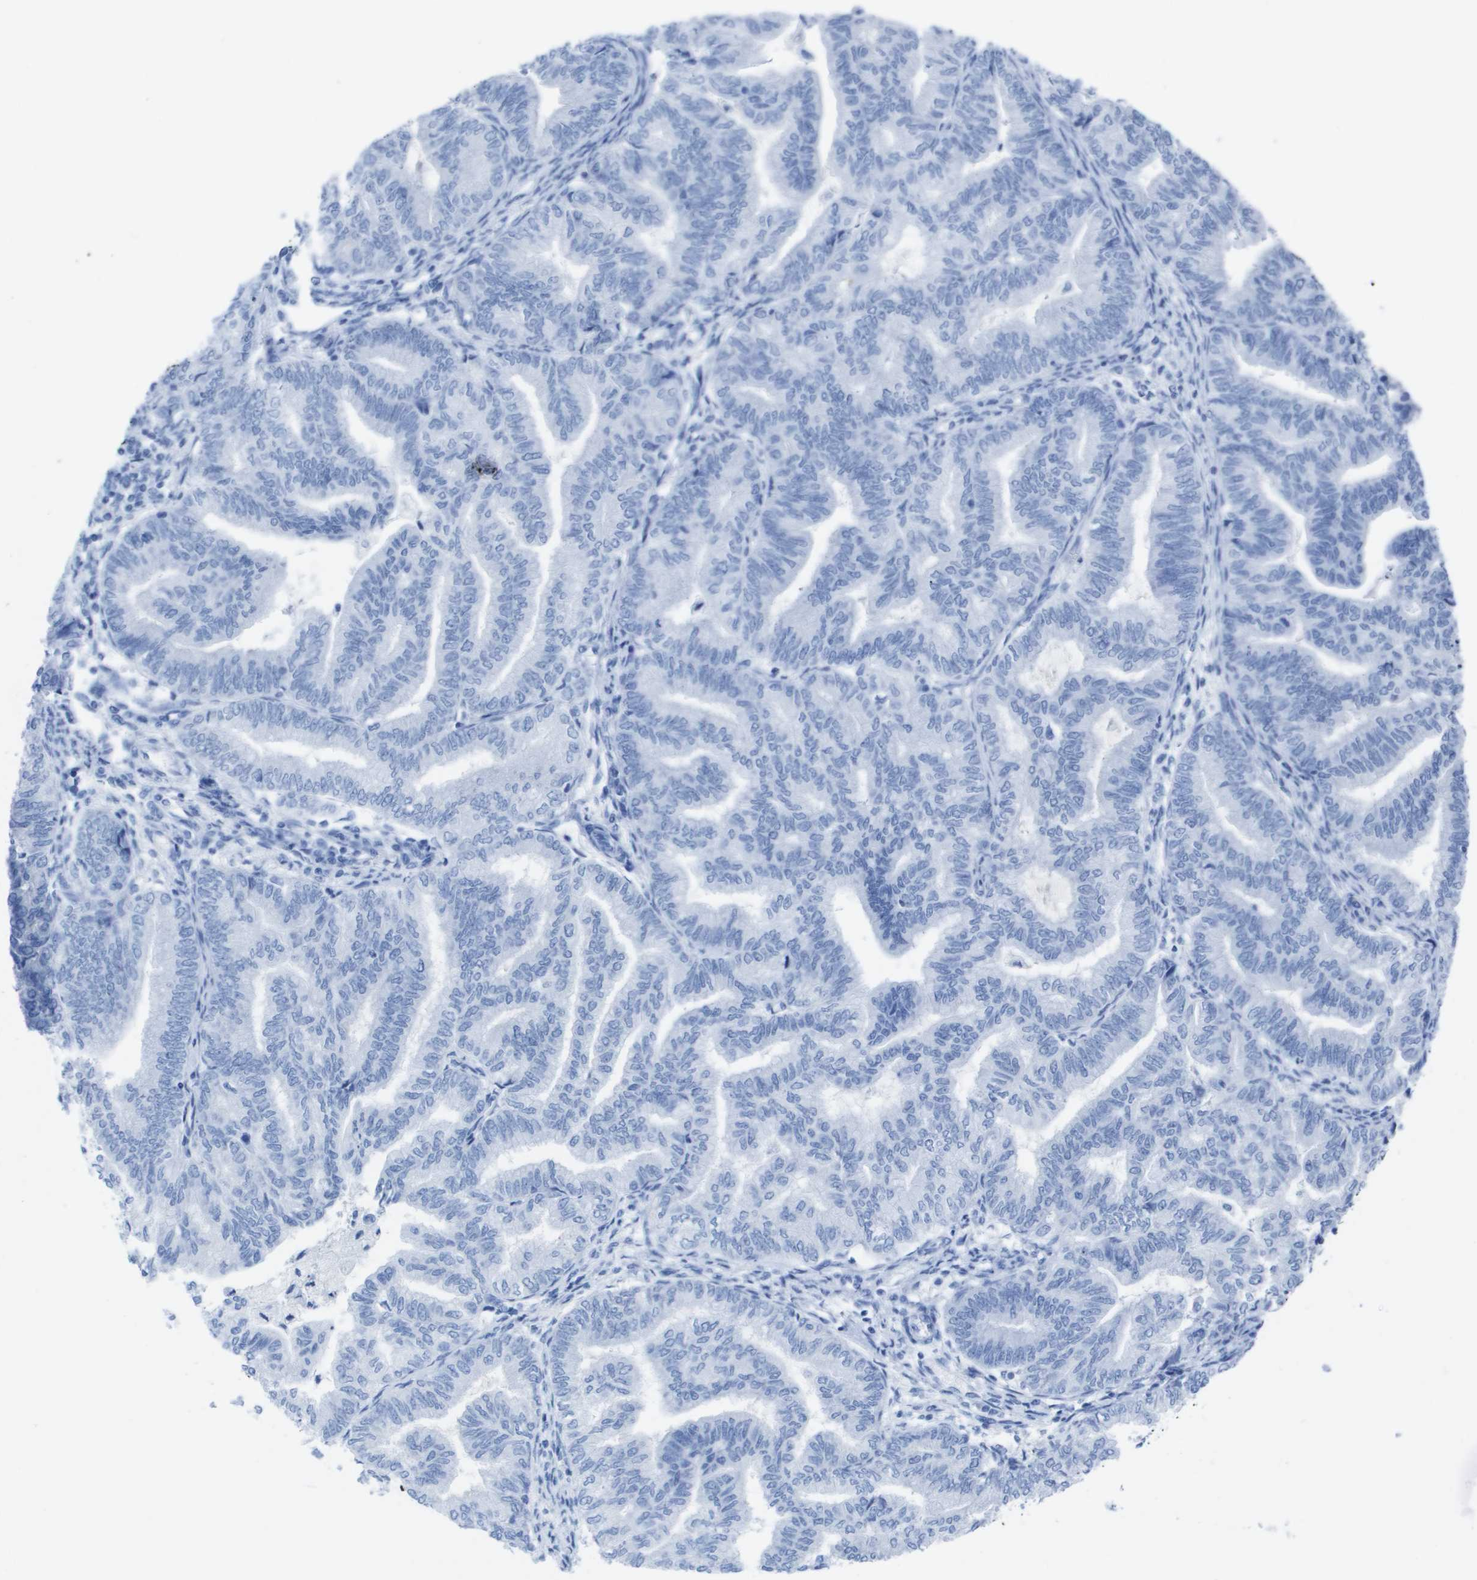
{"staining": {"intensity": "negative", "quantity": "none", "location": "none"}, "tissue": "endometrial cancer", "cell_type": "Tumor cells", "image_type": "cancer", "snomed": [{"axis": "morphology", "description": "Adenocarcinoma, NOS"}, {"axis": "topography", "description": "Endometrium"}], "caption": "IHC of human endometrial adenocarcinoma exhibits no positivity in tumor cells. (Stains: DAB IHC with hematoxylin counter stain, Microscopy: brightfield microscopy at high magnification).", "gene": "KCNA3", "patient": {"sex": "female", "age": 79}}